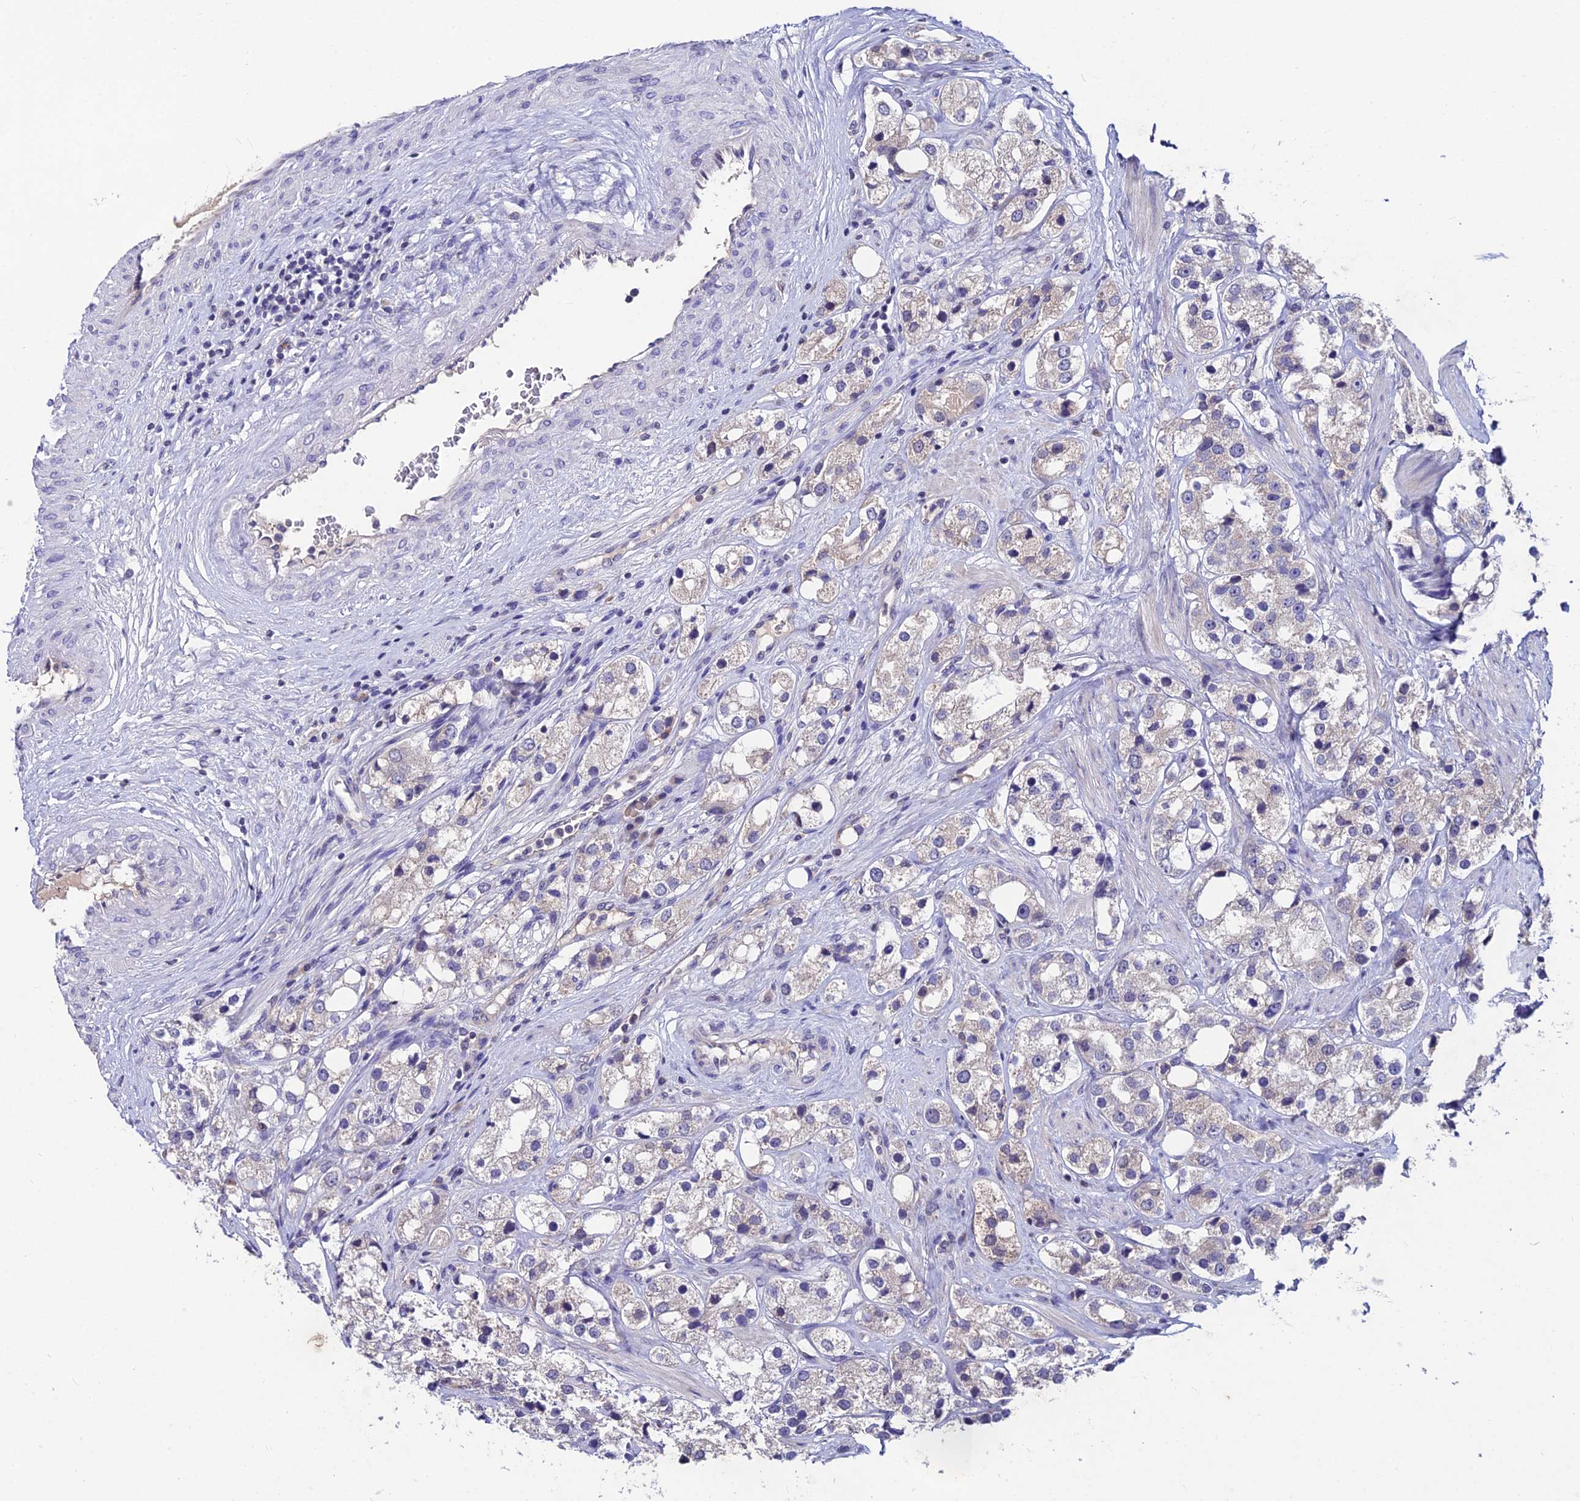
{"staining": {"intensity": "weak", "quantity": "<25%", "location": "cytoplasmic/membranous"}, "tissue": "prostate cancer", "cell_type": "Tumor cells", "image_type": "cancer", "snomed": [{"axis": "morphology", "description": "Adenocarcinoma, NOS"}, {"axis": "topography", "description": "Prostate"}], "caption": "Tumor cells show no significant expression in prostate cancer.", "gene": "LGALS7", "patient": {"sex": "male", "age": 79}}